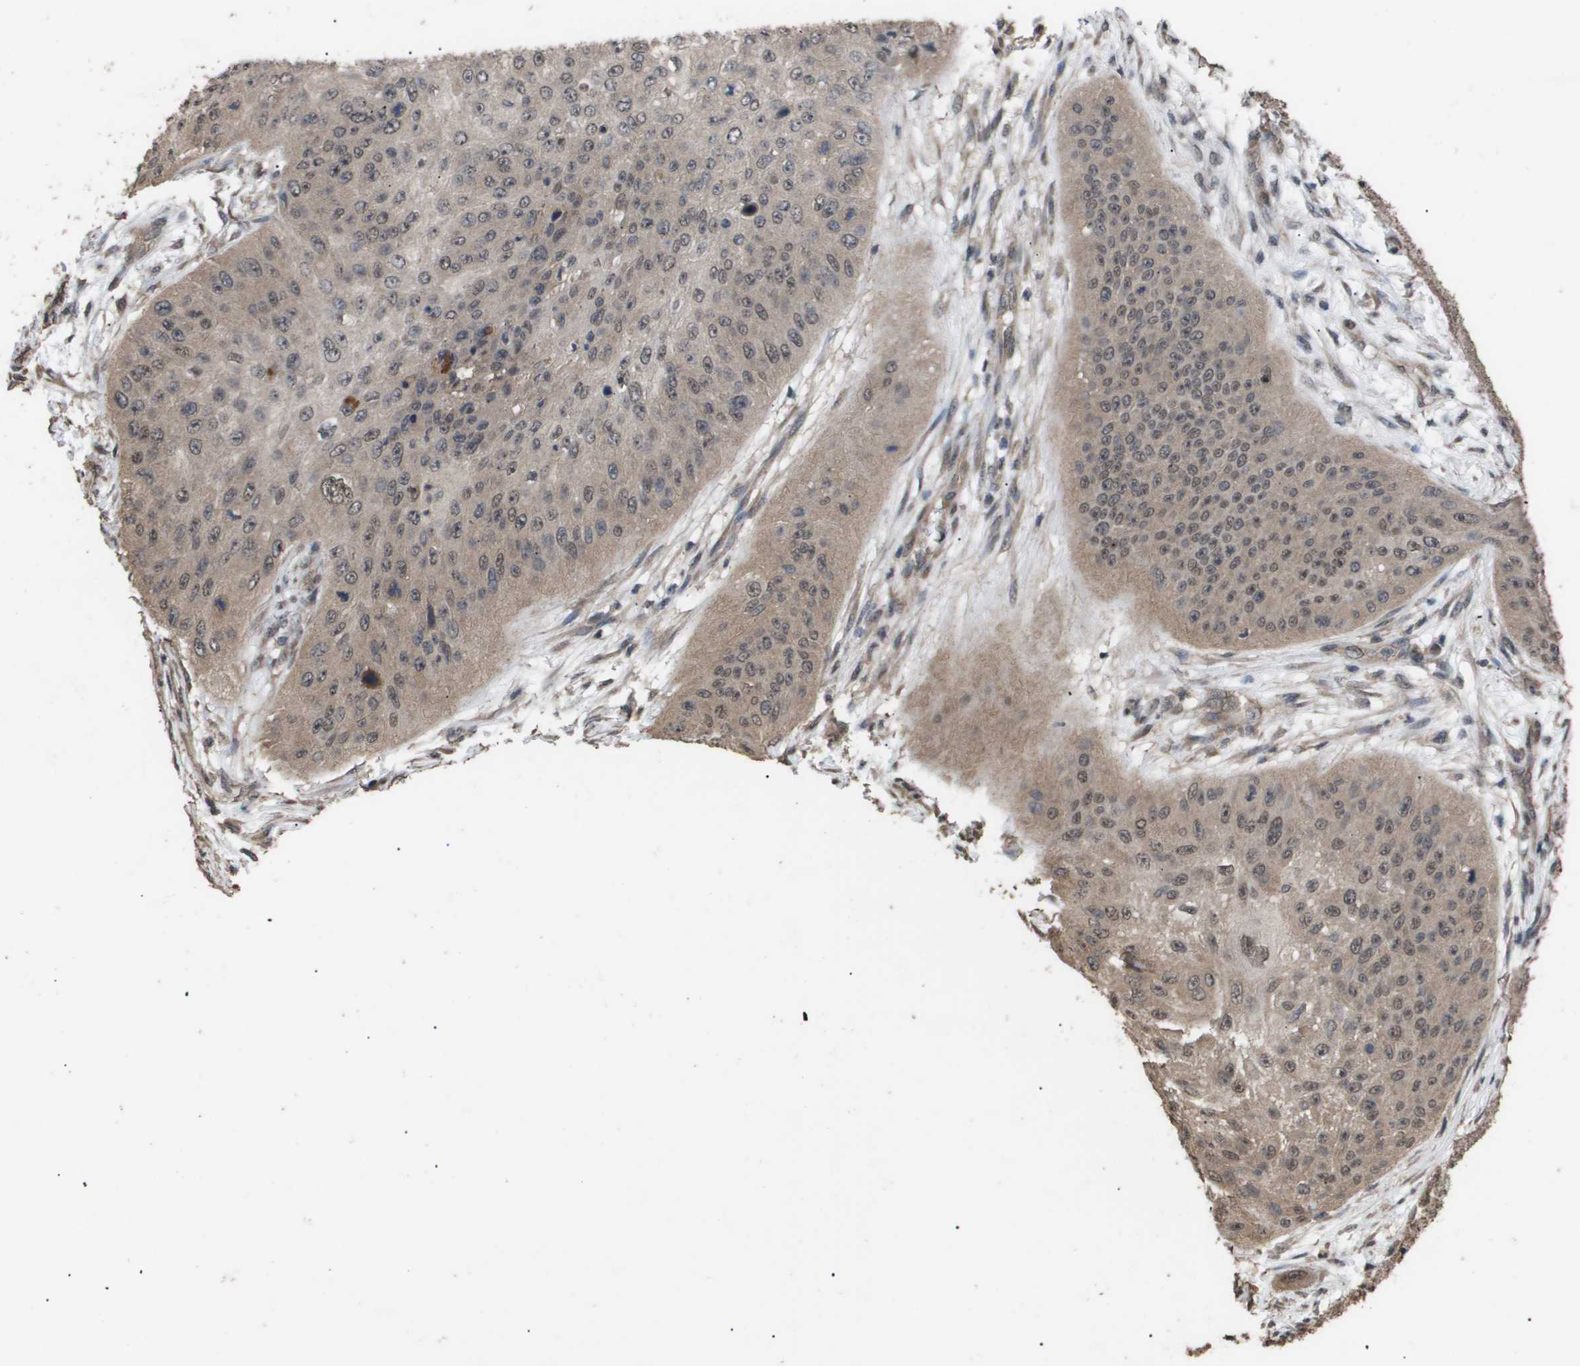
{"staining": {"intensity": "weak", "quantity": ">75%", "location": "cytoplasmic/membranous,nuclear"}, "tissue": "skin cancer", "cell_type": "Tumor cells", "image_type": "cancer", "snomed": [{"axis": "morphology", "description": "Squamous cell carcinoma, NOS"}, {"axis": "topography", "description": "Skin"}], "caption": "Human skin cancer stained for a protein (brown) displays weak cytoplasmic/membranous and nuclear positive expression in about >75% of tumor cells.", "gene": "CUL5", "patient": {"sex": "female", "age": 80}}